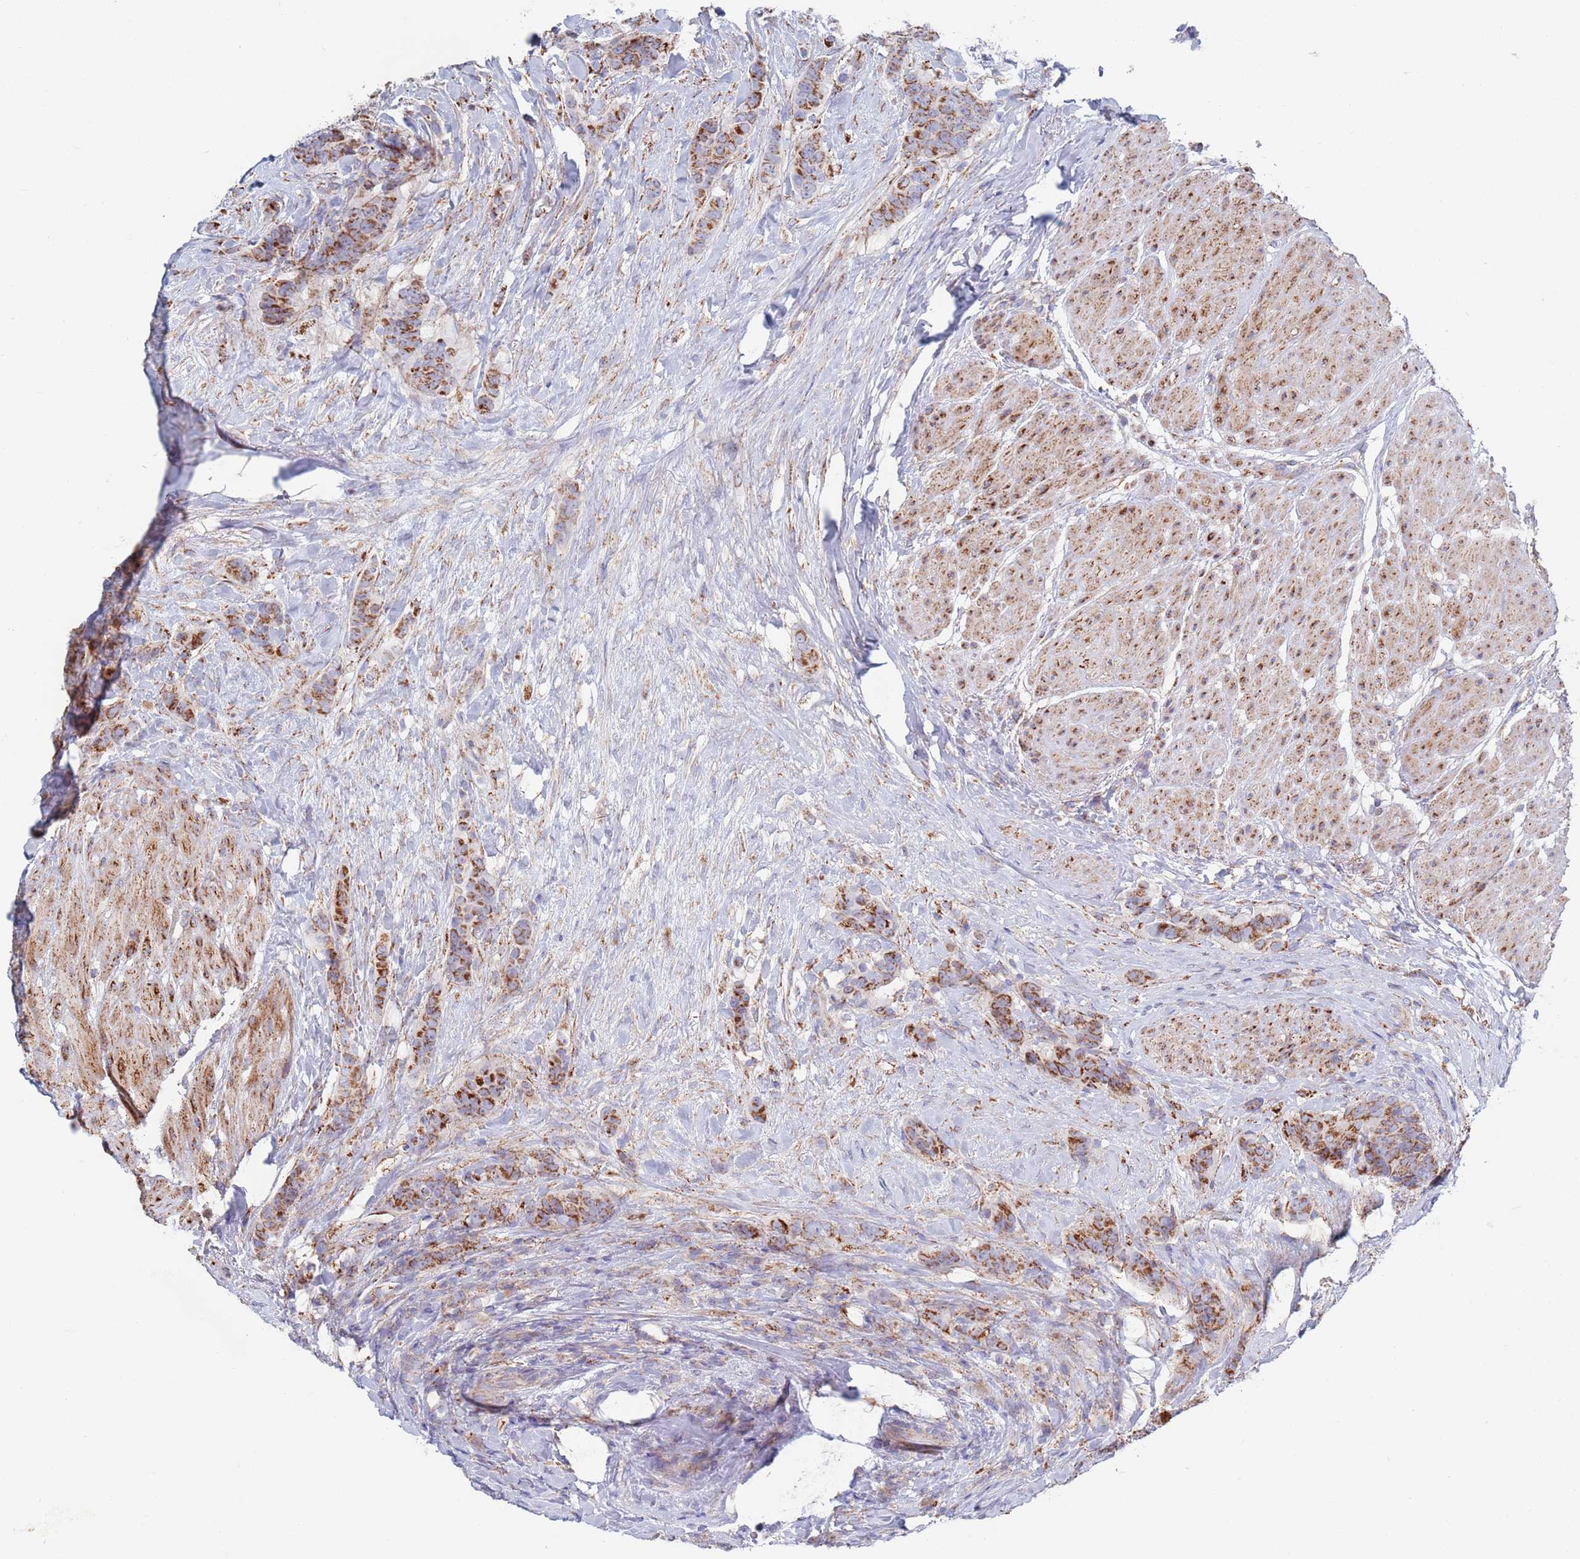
{"staining": {"intensity": "strong", "quantity": "25%-75%", "location": "cytoplasmic/membranous"}, "tissue": "breast cancer", "cell_type": "Tumor cells", "image_type": "cancer", "snomed": [{"axis": "morphology", "description": "Duct carcinoma"}, {"axis": "topography", "description": "Breast"}], "caption": "This histopathology image exhibits breast invasive ductal carcinoma stained with immunohistochemistry to label a protein in brown. The cytoplasmic/membranous of tumor cells show strong positivity for the protein. Nuclei are counter-stained blue.", "gene": "CHCHD6", "patient": {"sex": "female", "age": 40}}